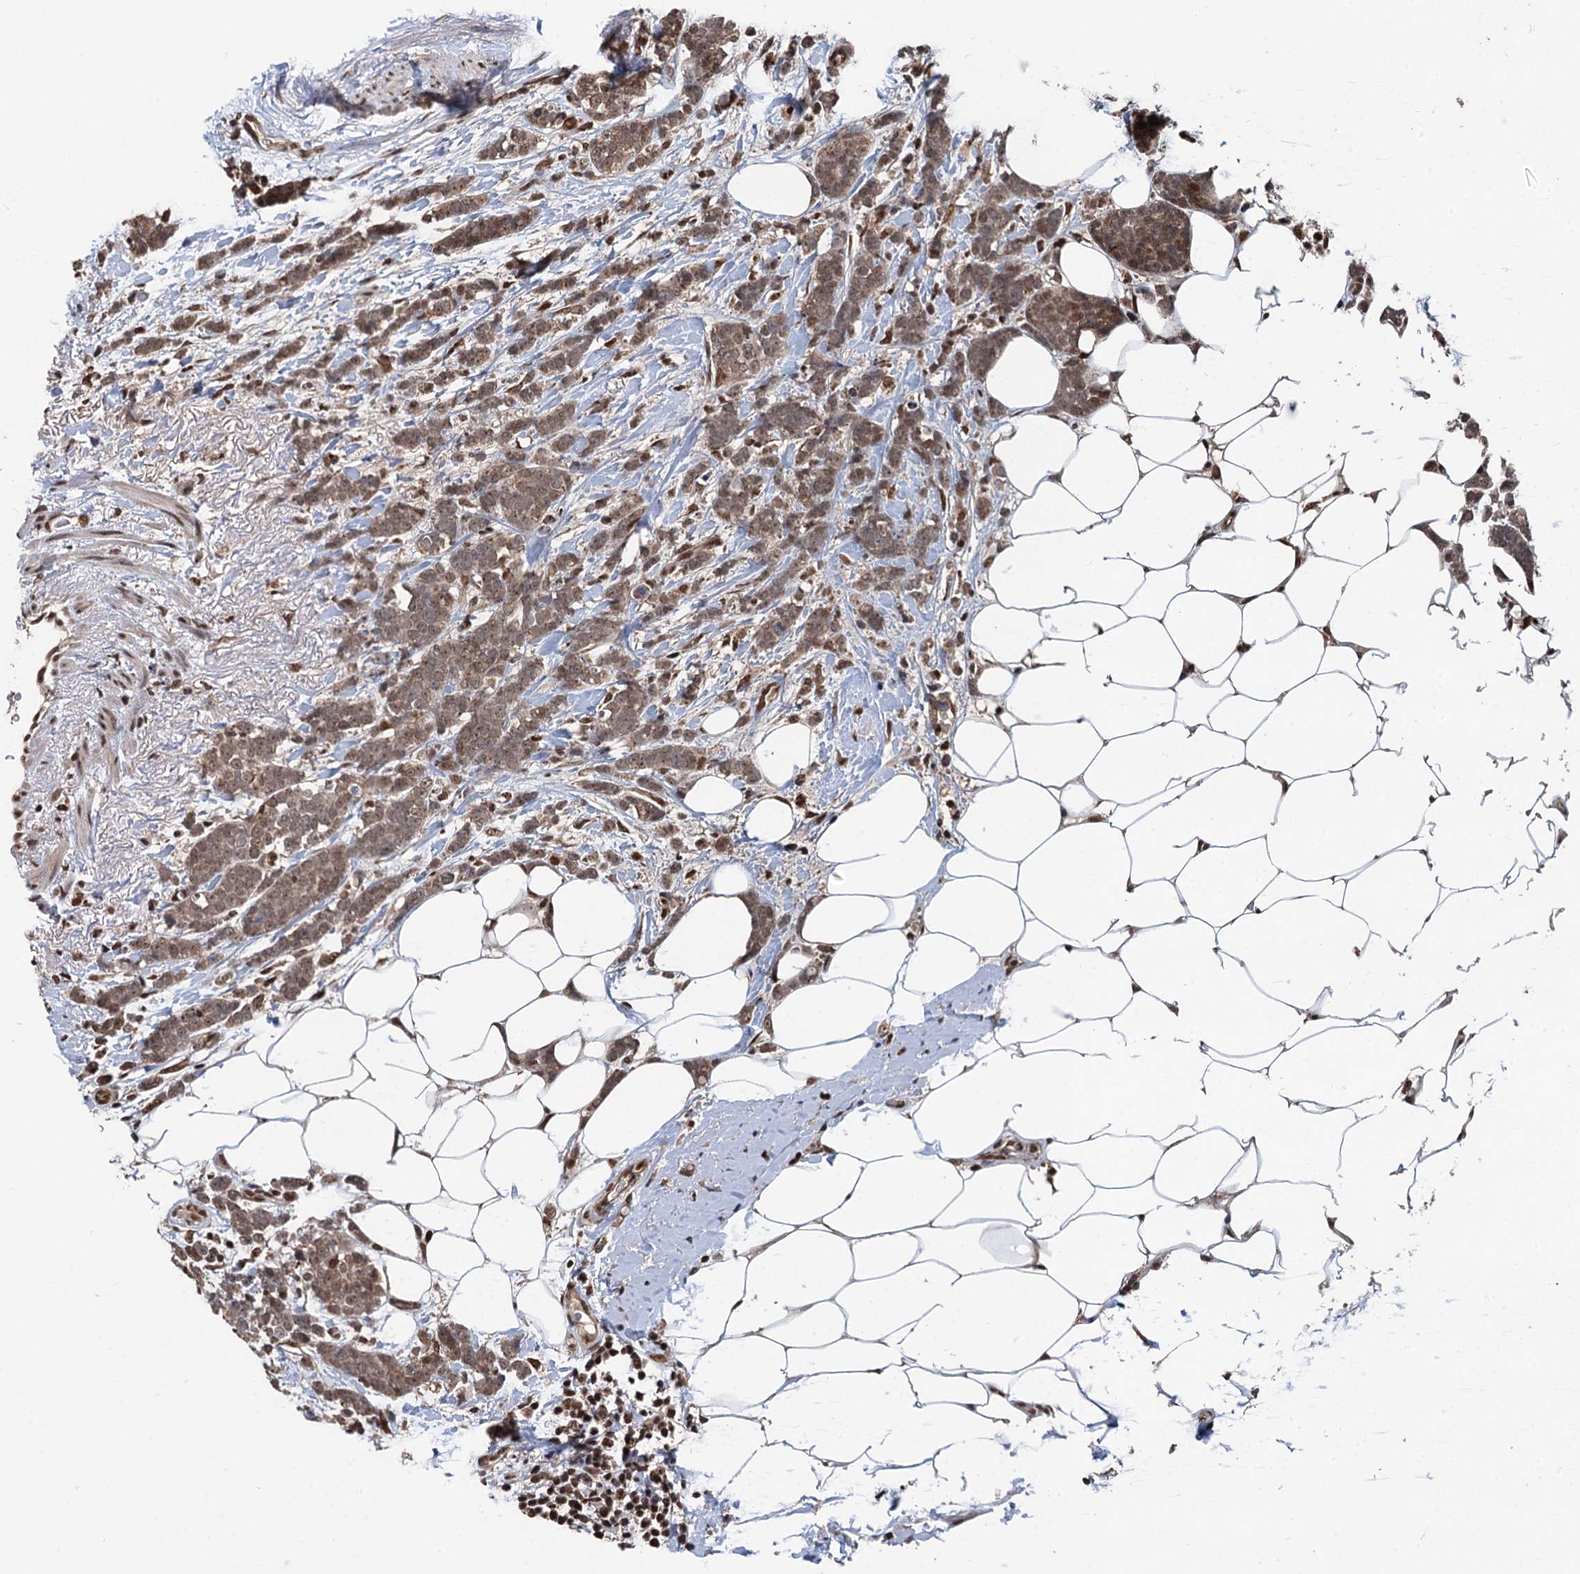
{"staining": {"intensity": "moderate", "quantity": ">75%", "location": "nuclear"}, "tissue": "breast cancer", "cell_type": "Tumor cells", "image_type": "cancer", "snomed": [{"axis": "morphology", "description": "Lobular carcinoma"}, {"axis": "topography", "description": "Breast"}], "caption": "Moderate nuclear staining is identified in about >75% of tumor cells in lobular carcinoma (breast).", "gene": "RASSF4", "patient": {"sex": "female", "age": 58}}